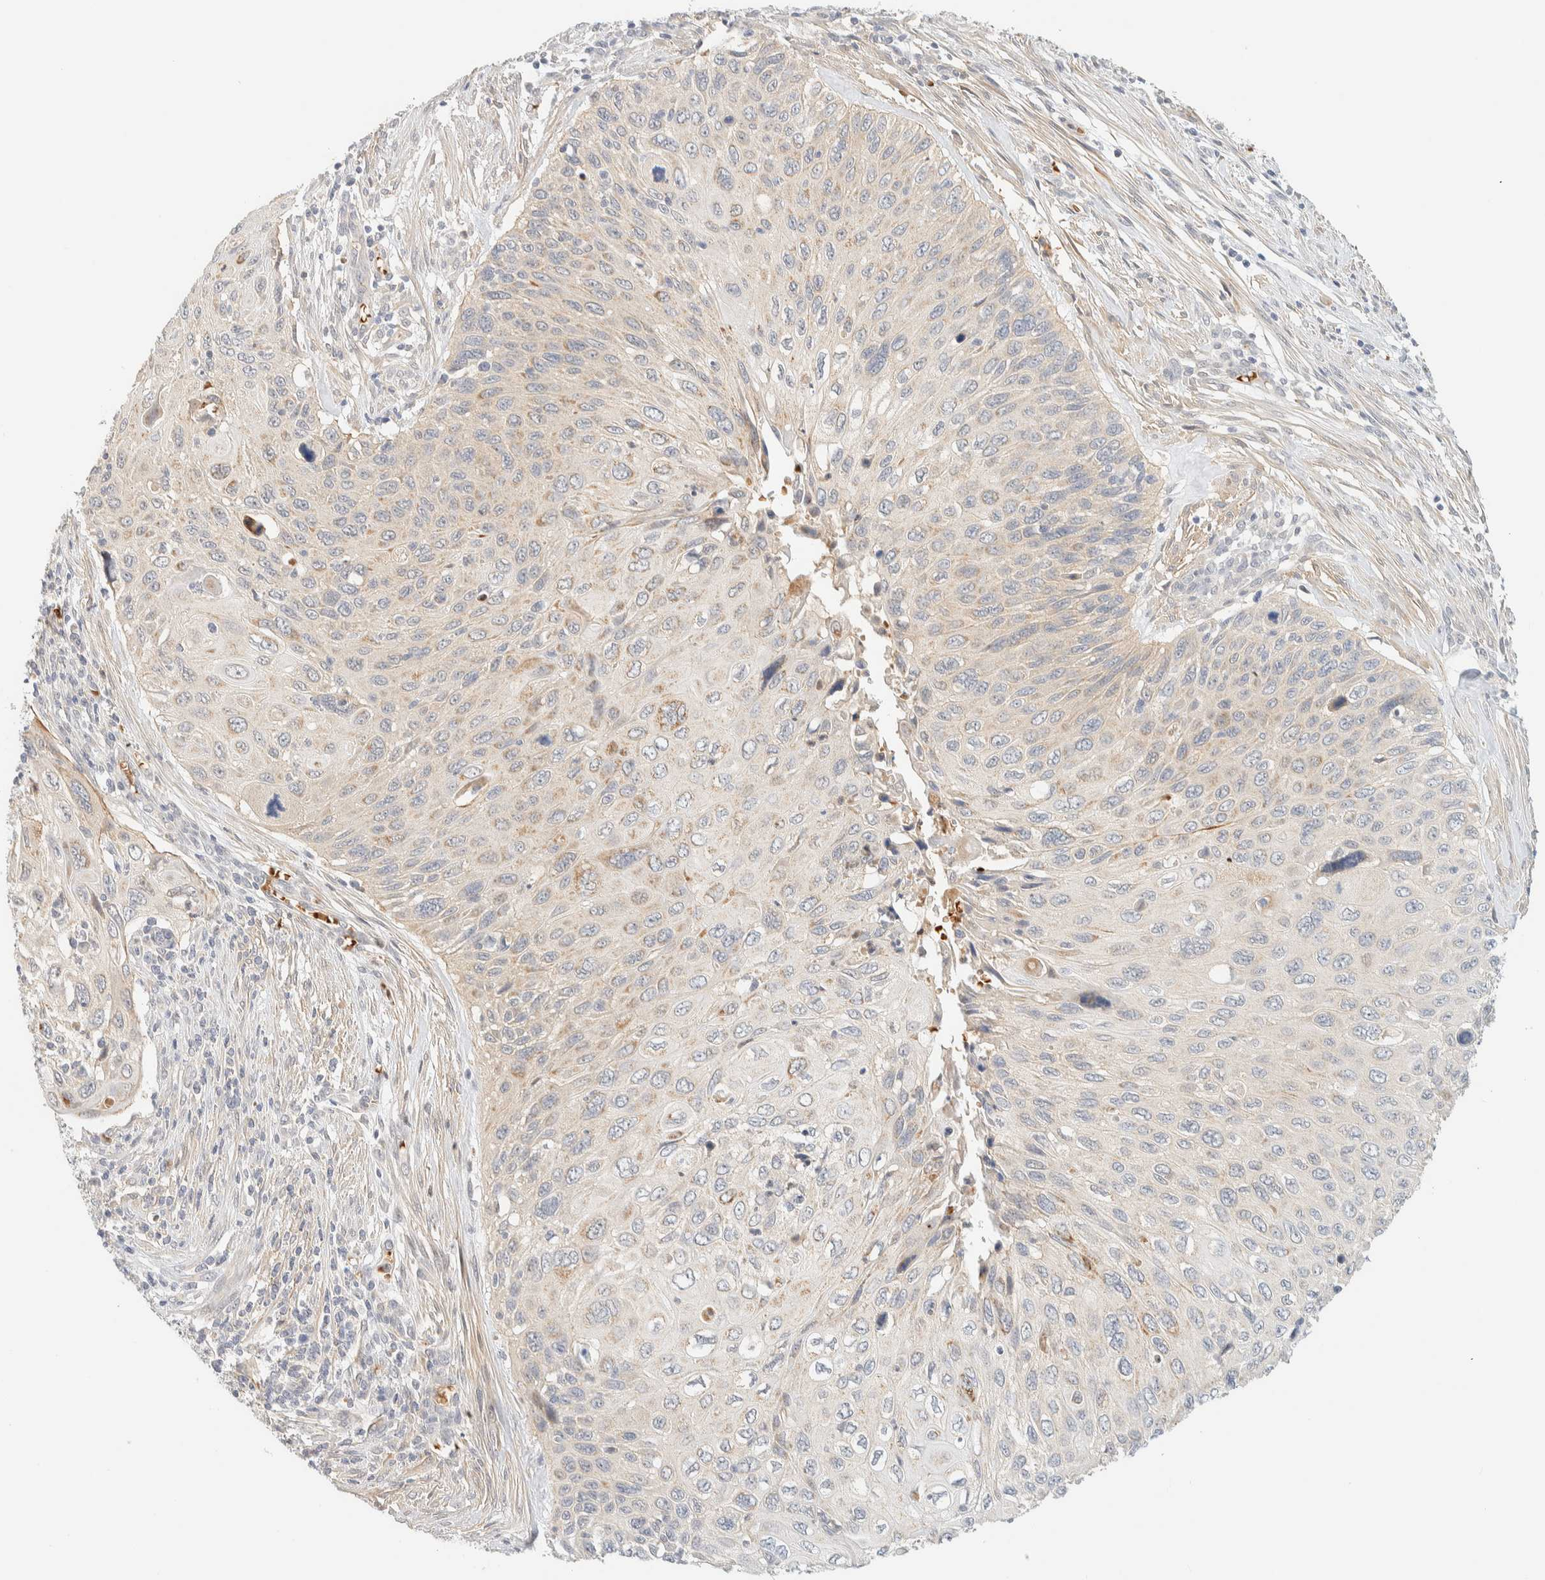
{"staining": {"intensity": "weak", "quantity": "<25%", "location": "cytoplasmic/membranous"}, "tissue": "cervical cancer", "cell_type": "Tumor cells", "image_type": "cancer", "snomed": [{"axis": "morphology", "description": "Squamous cell carcinoma, NOS"}, {"axis": "topography", "description": "Cervix"}], "caption": "Cervical squamous cell carcinoma was stained to show a protein in brown. There is no significant staining in tumor cells. The staining is performed using DAB (3,3'-diaminobenzidine) brown chromogen with nuclei counter-stained in using hematoxylin.", "gene": "TNK1", "patient": {"sex": "female", "age": 70}}